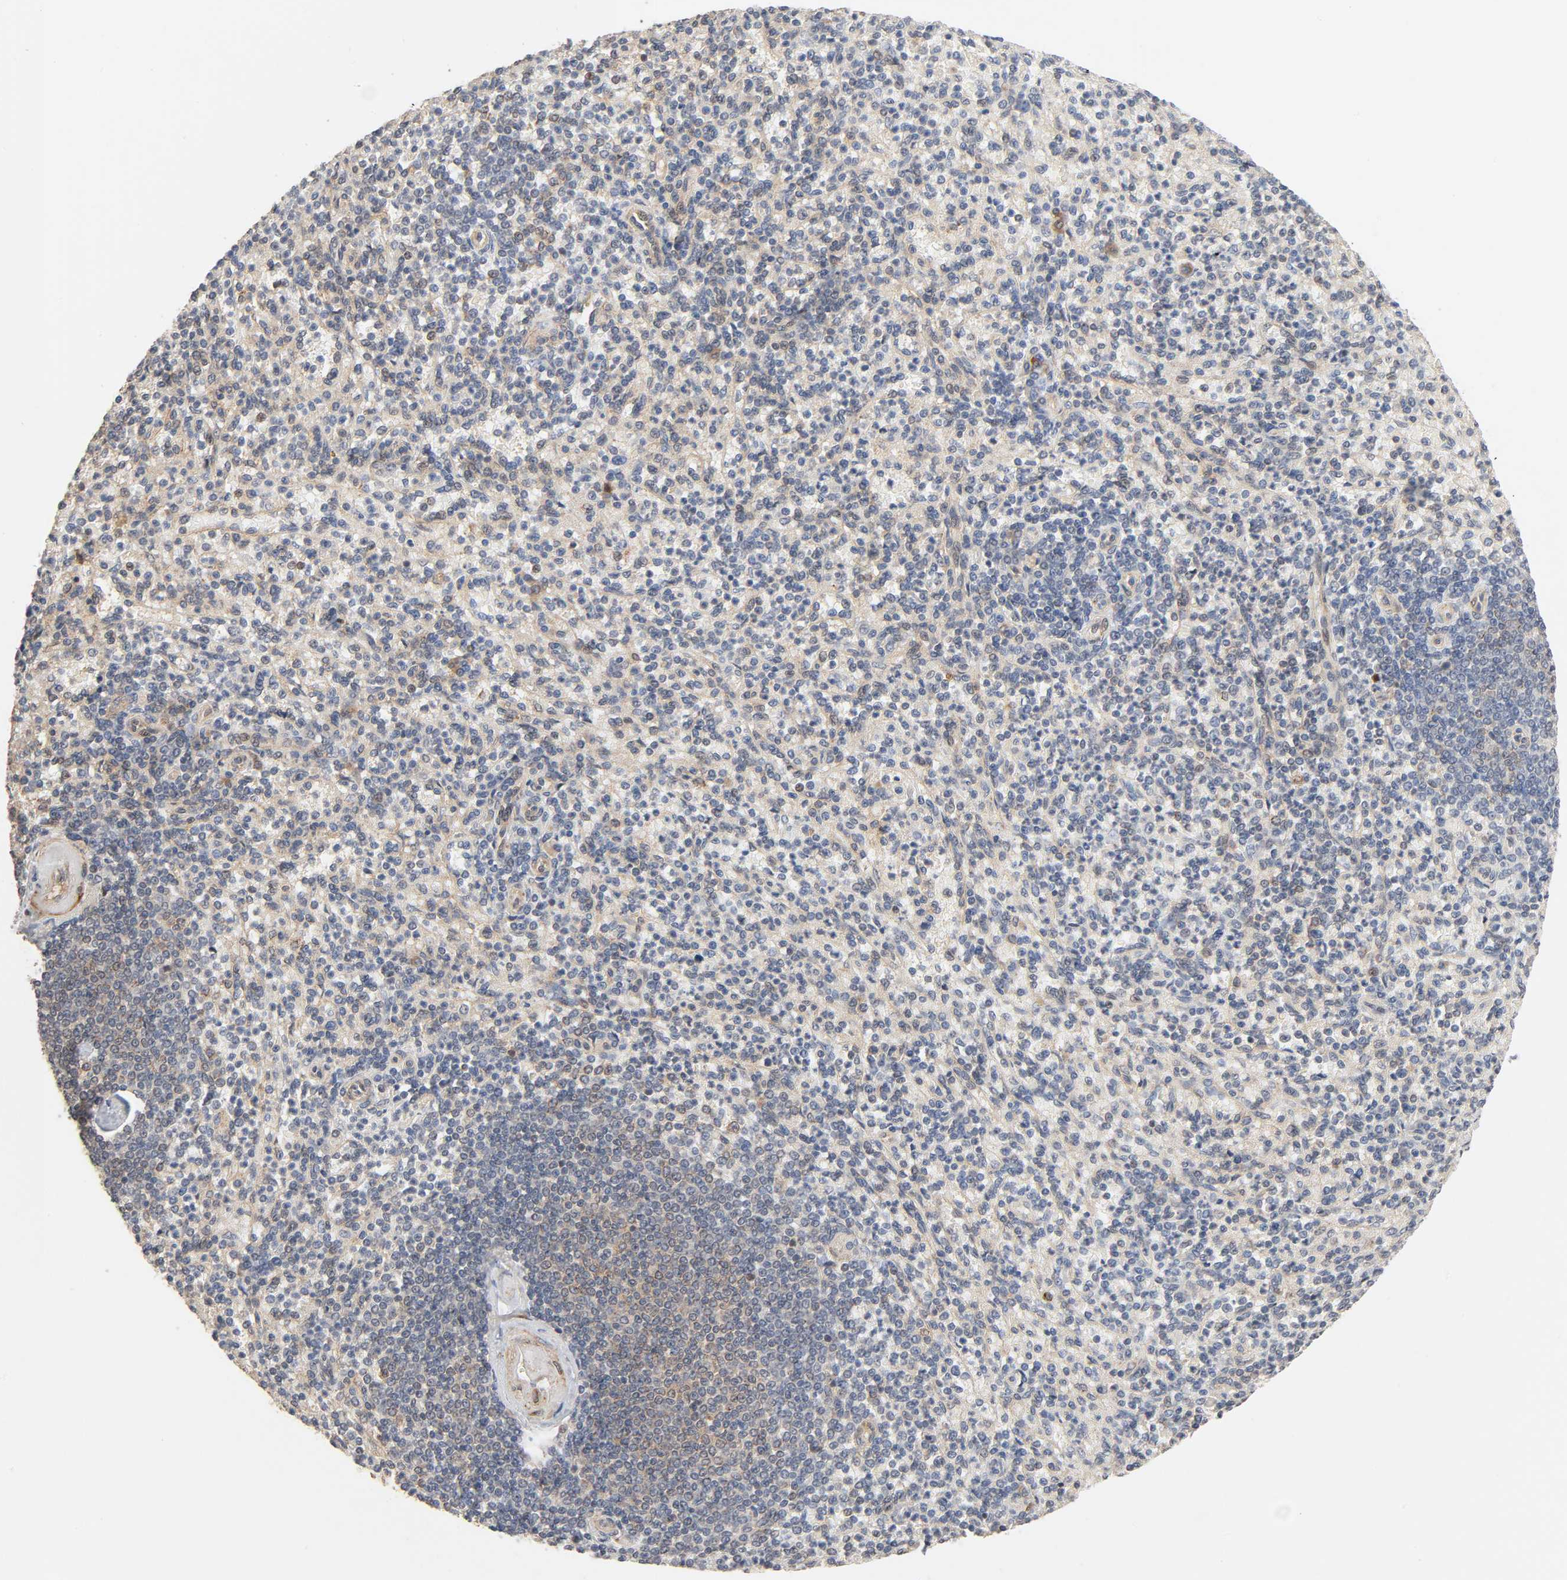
{"staining": {"intensity": "moderate", "quantity": "25%-75%", "location": "cytoplasmic/membranous,nuclear"}, "tissue": "spleen", "cell_type": "Cells in red pulp", "image_type": "normal", "snomed": [{"axis": "morphology", "description": "Normal tissue, NOS"}, {"axis": "topography", "description": "Spleen"}], "caption": "Immunohistochemistry of unremarkable spleen reveals medium levels of moderate cytoplasmic/membranous,nuclear expression in about 25%-75% of cells in red pulp.", "gene": "NEMF", "patient": {"sex": "female", "age": 74}}